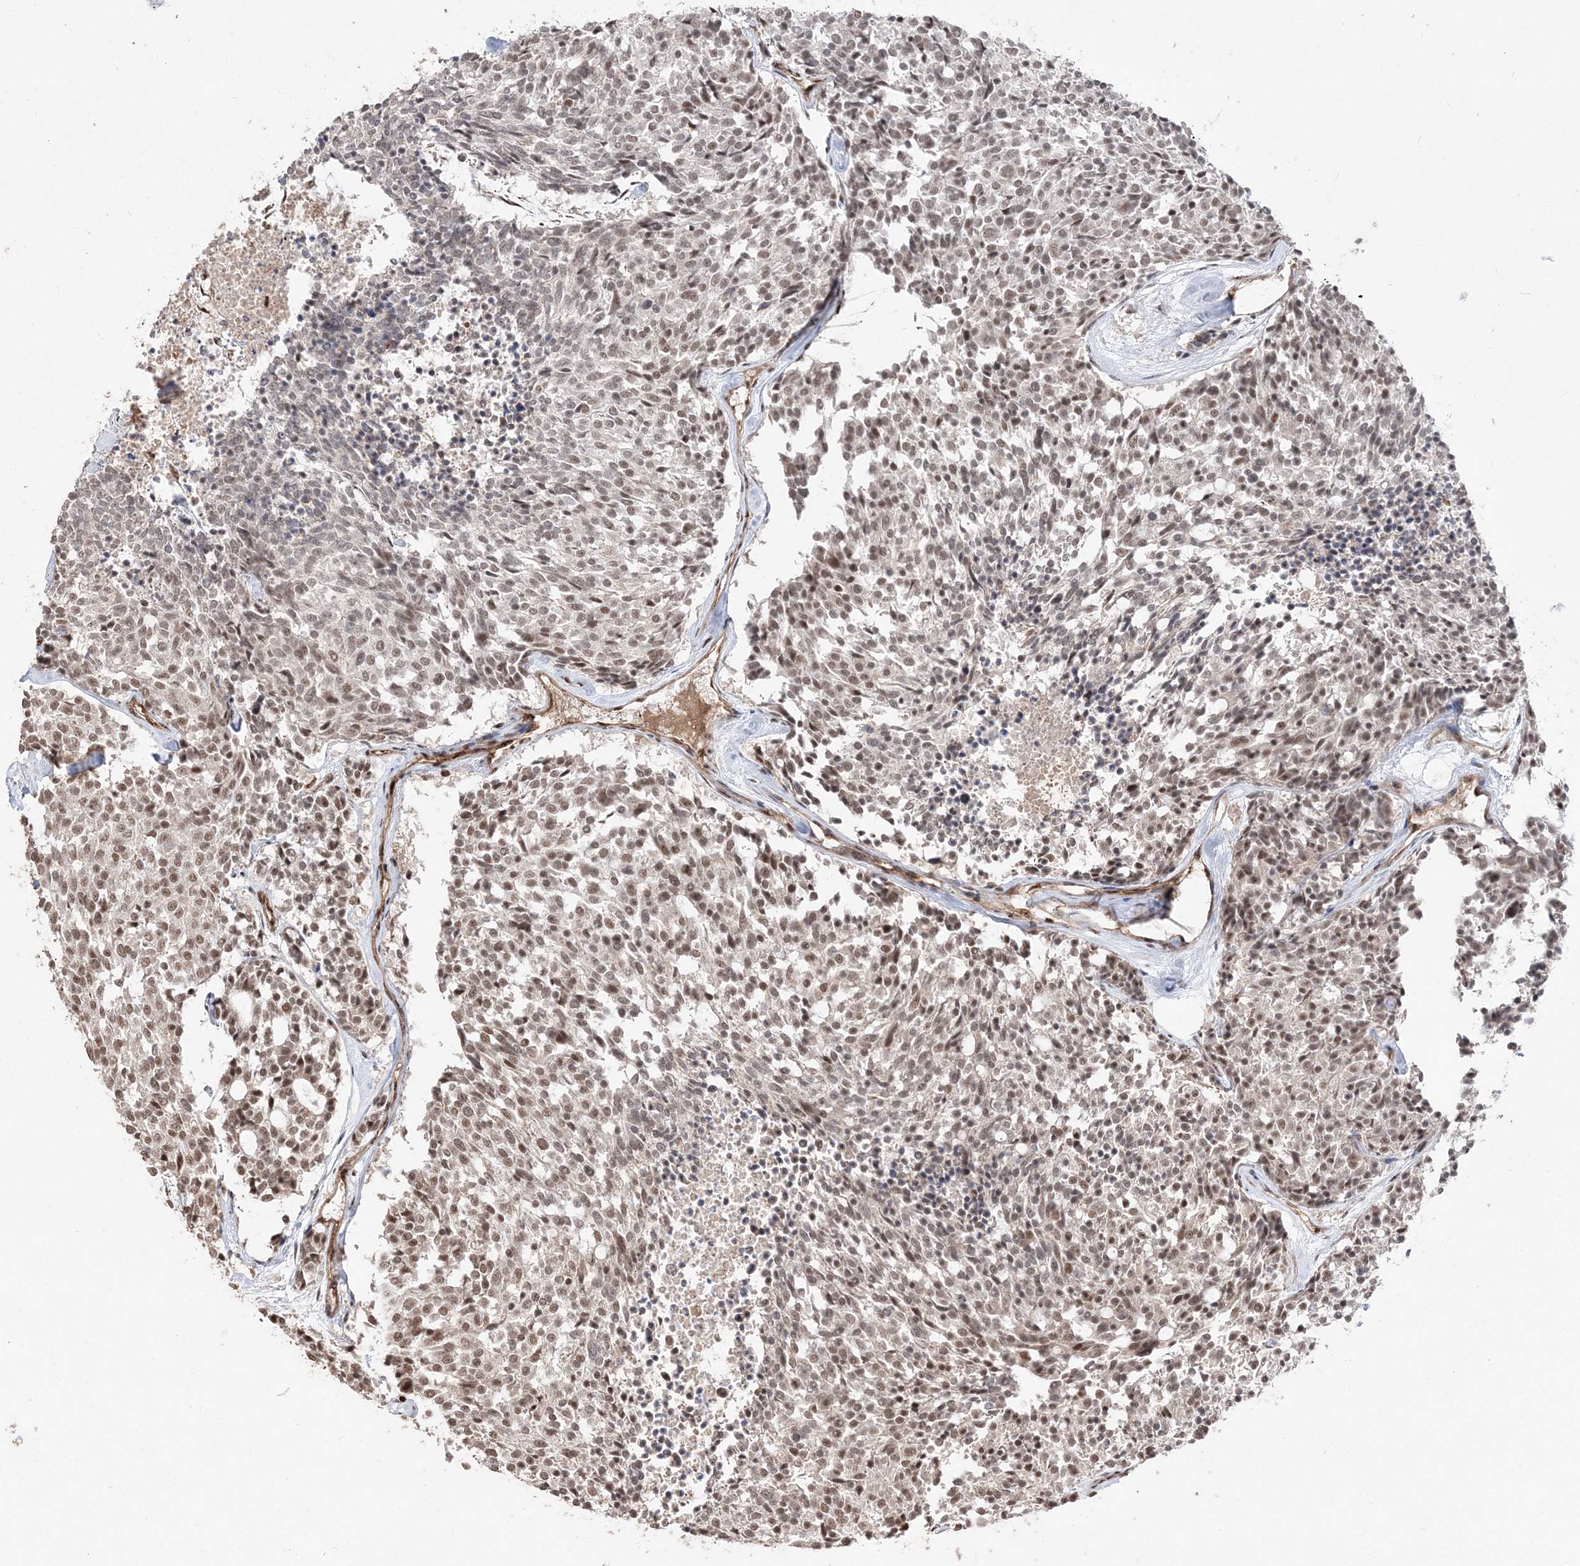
{"staining": {"intensity": "moderate", "quantity": ">75%", "location": "nuclear"}, "tissue": "carcinoid", "cell_type": "Tumor cells", "image_type": "cancer", "snomed": [{"axis": "morphology", "description": "Carcinoid, malignant, NOS"}, {"axis": "topography", "description": "Pancreas"}], "caption": "Immunohistochemical staining of malignant carcinoid reveals medium levels of moderate nuclear staining in approximately >75% of tumor cells. The staining is performed using DAB (3,3'-diaminobenzidine) brown chromogen to label protein expression. The nuclei are counter-stained blue using hematoxylin.", "gene": "RBM17", "patient": {"sex": "female", "age": 54}}